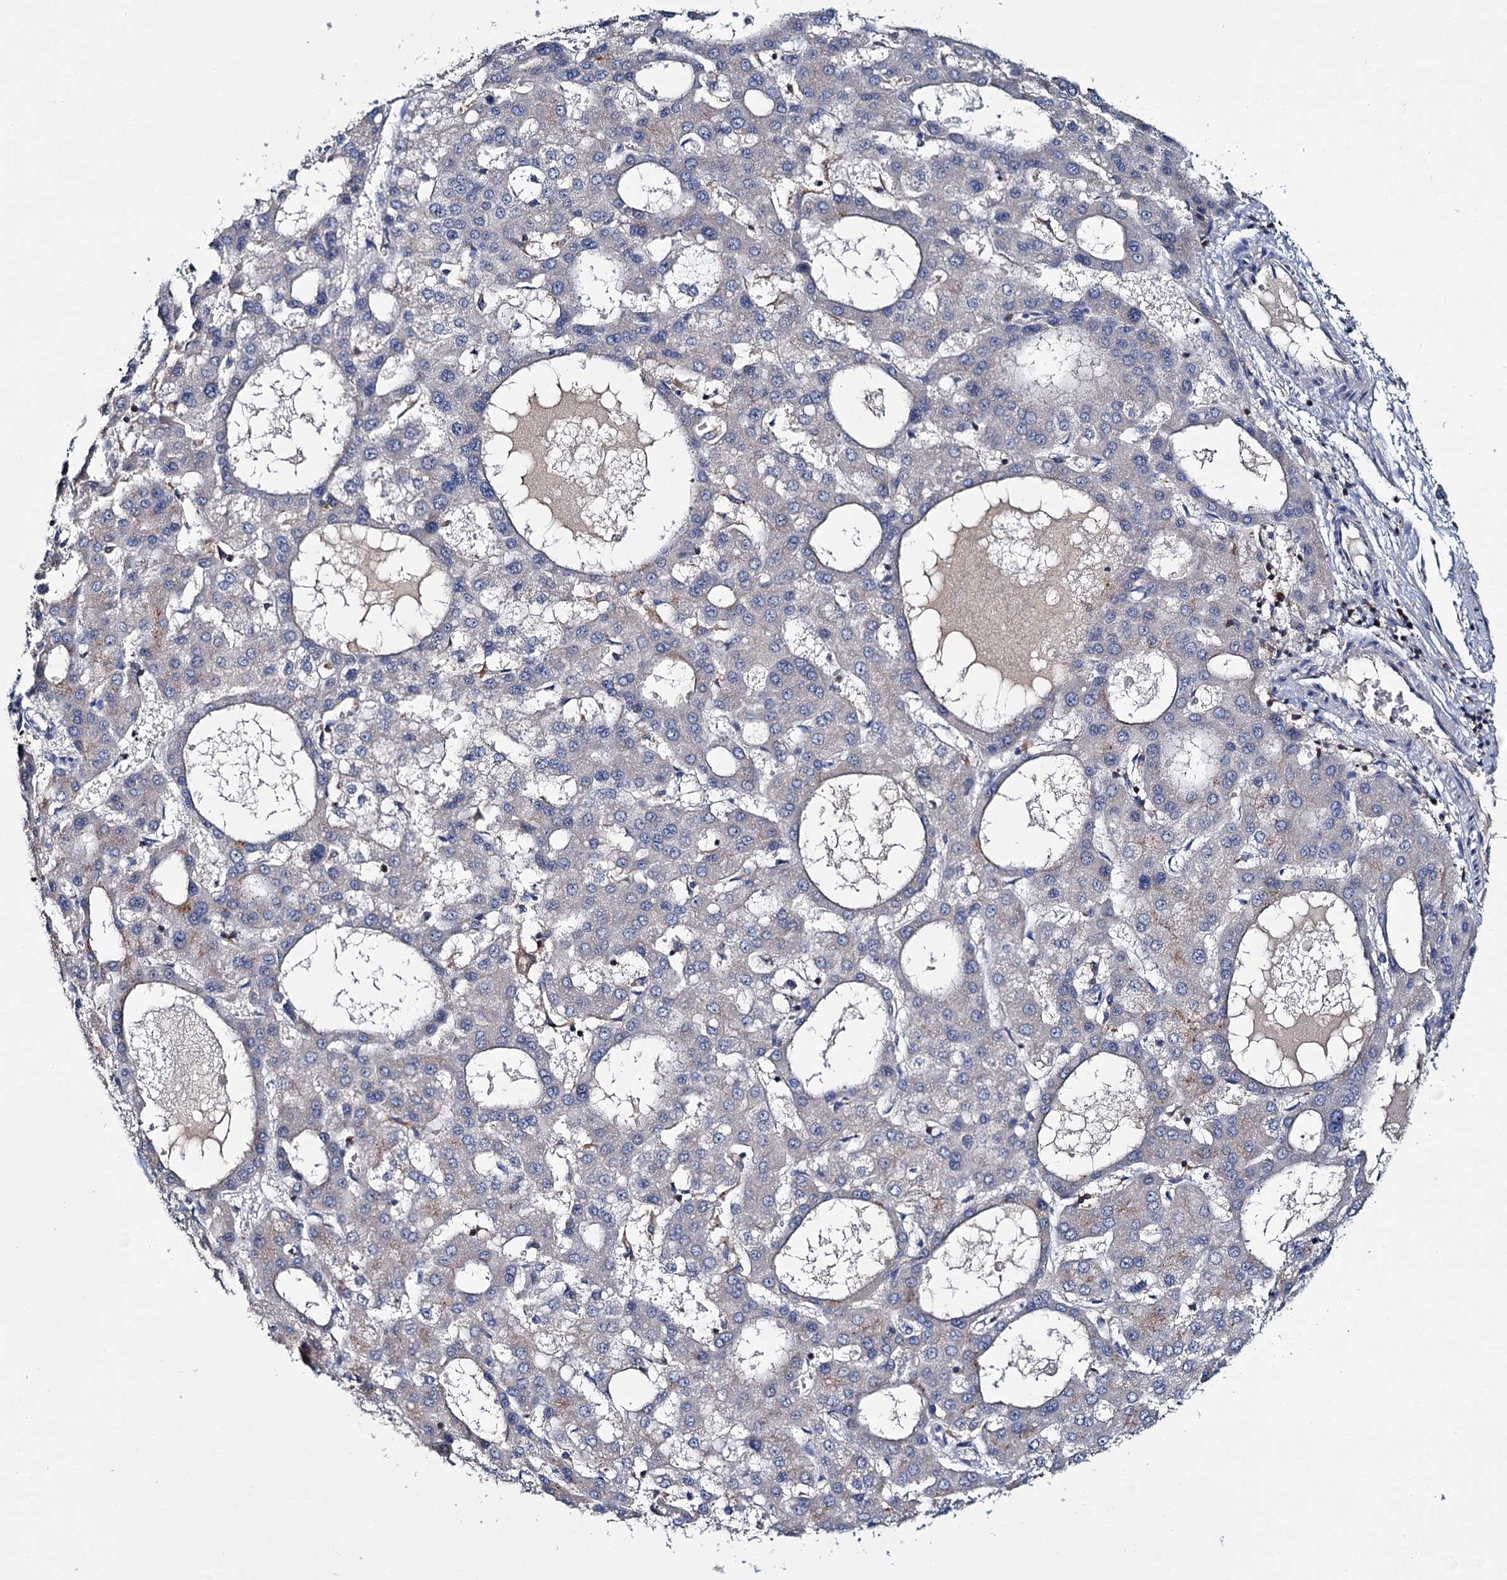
{"staining": {"intensity": "negative", "quantity": "none", "location": "none"}, "tissue": "liver cancer", "cell_type": "Tumor cells", "image_type": "cancer", "snomed": [{"axis": "morphology", "description": "Carcinoma, Hepatocellular, NOS"}, {"axis": "topography", "description": "Liver"}], "caption": "Tumor cells are negative for protein expression in human liver cancer. Nuclei are stained in blue.", "gene": "FGFR2", "patient": {"sex": "male", "age": 47}}